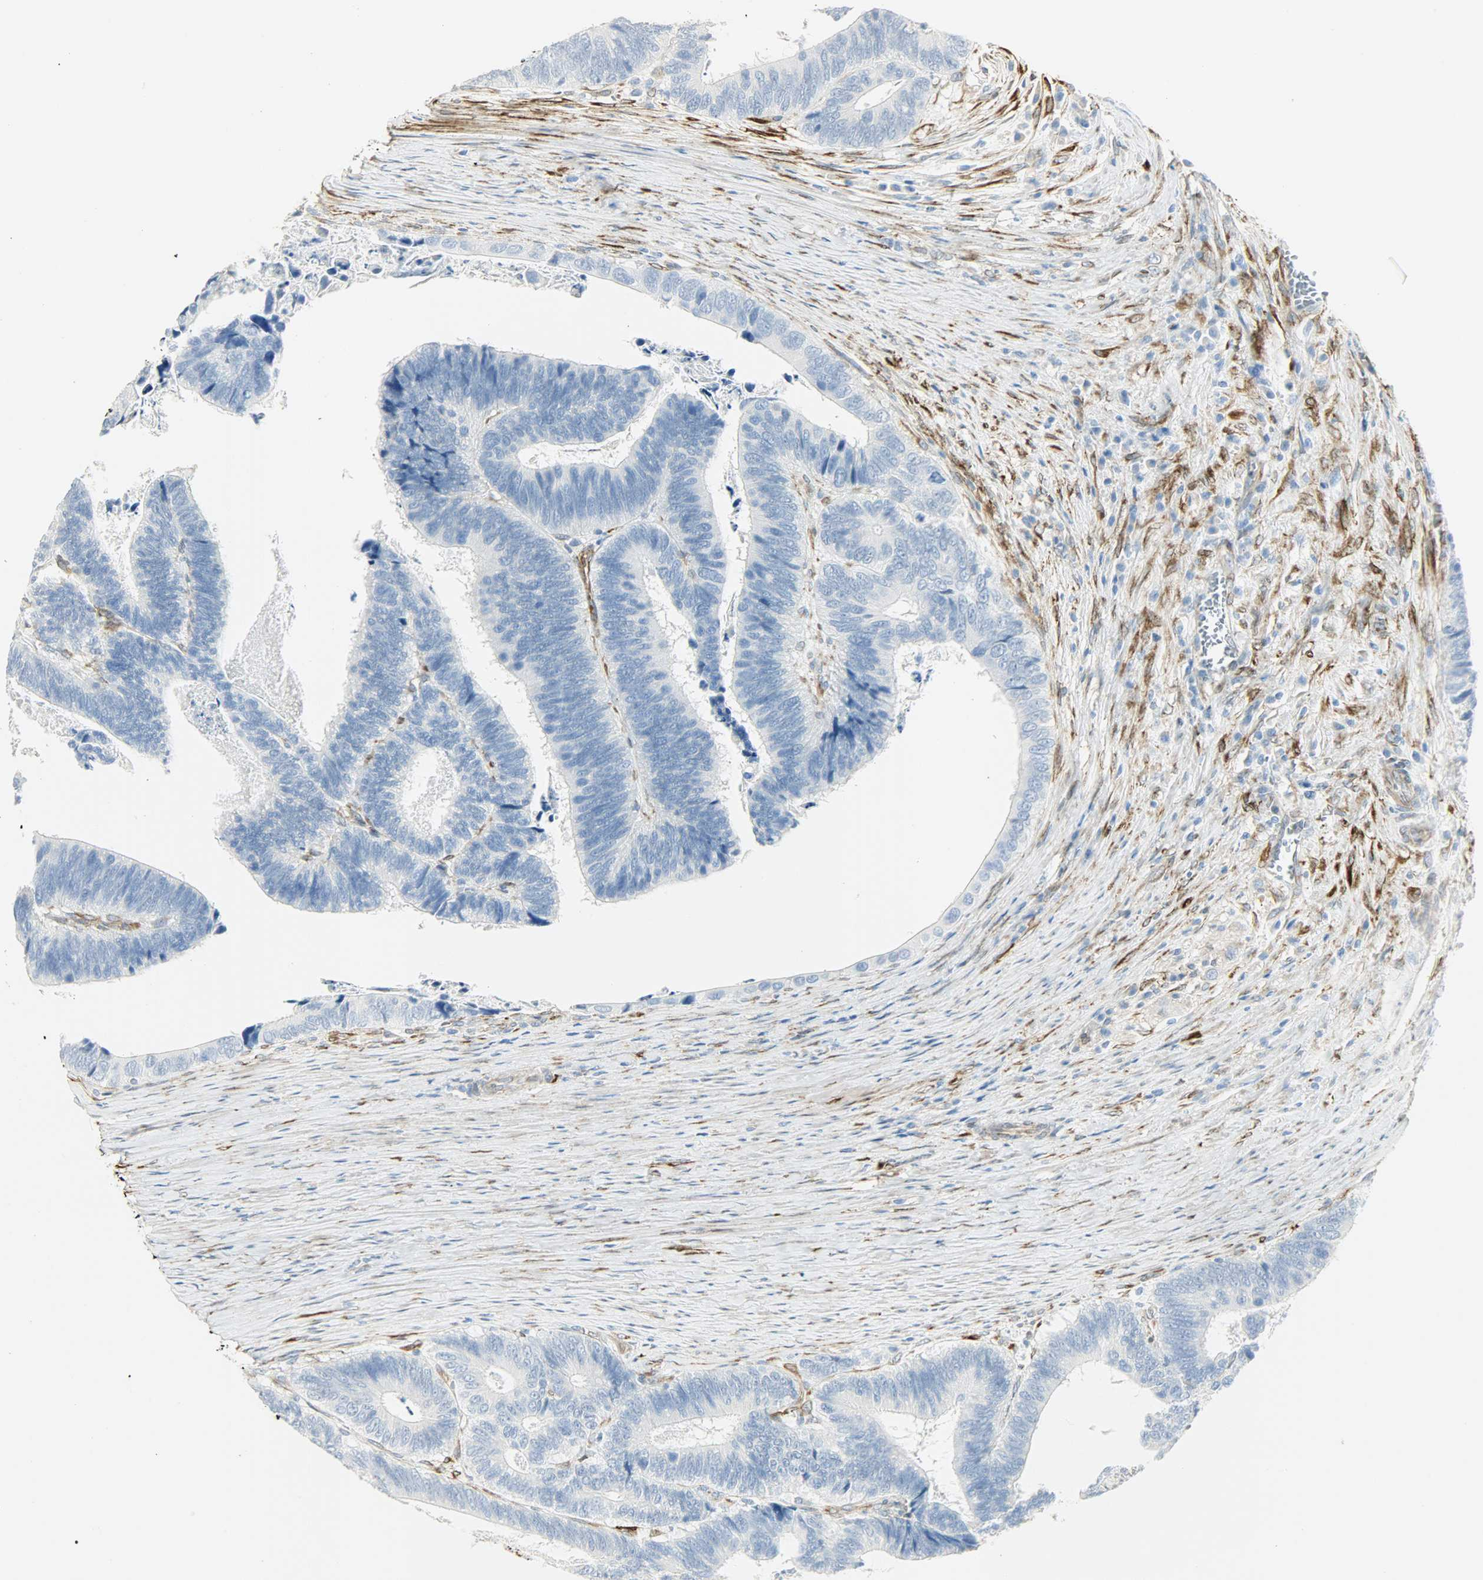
{"staining": {"intensity": "negative", "quantity": "none", "location": "none"}, "tissue": "colorectal cancer", "cell_type": "Tumor cells", "image_type": "cancer", "snomed": [{"axis": "morphology", "description": "Adenocarcinoma, NOS"}, {"axis": "topography", "description": "Colon"}], "caption": "This micrograph is of colorectal cancer stained with immunohistochemistry to label a protein in brown with the nuclei are counter-stained blue. There is no staining in tumor cells.", "gene": "PKD2", "patient": {"sex": "male", "age": 72}}